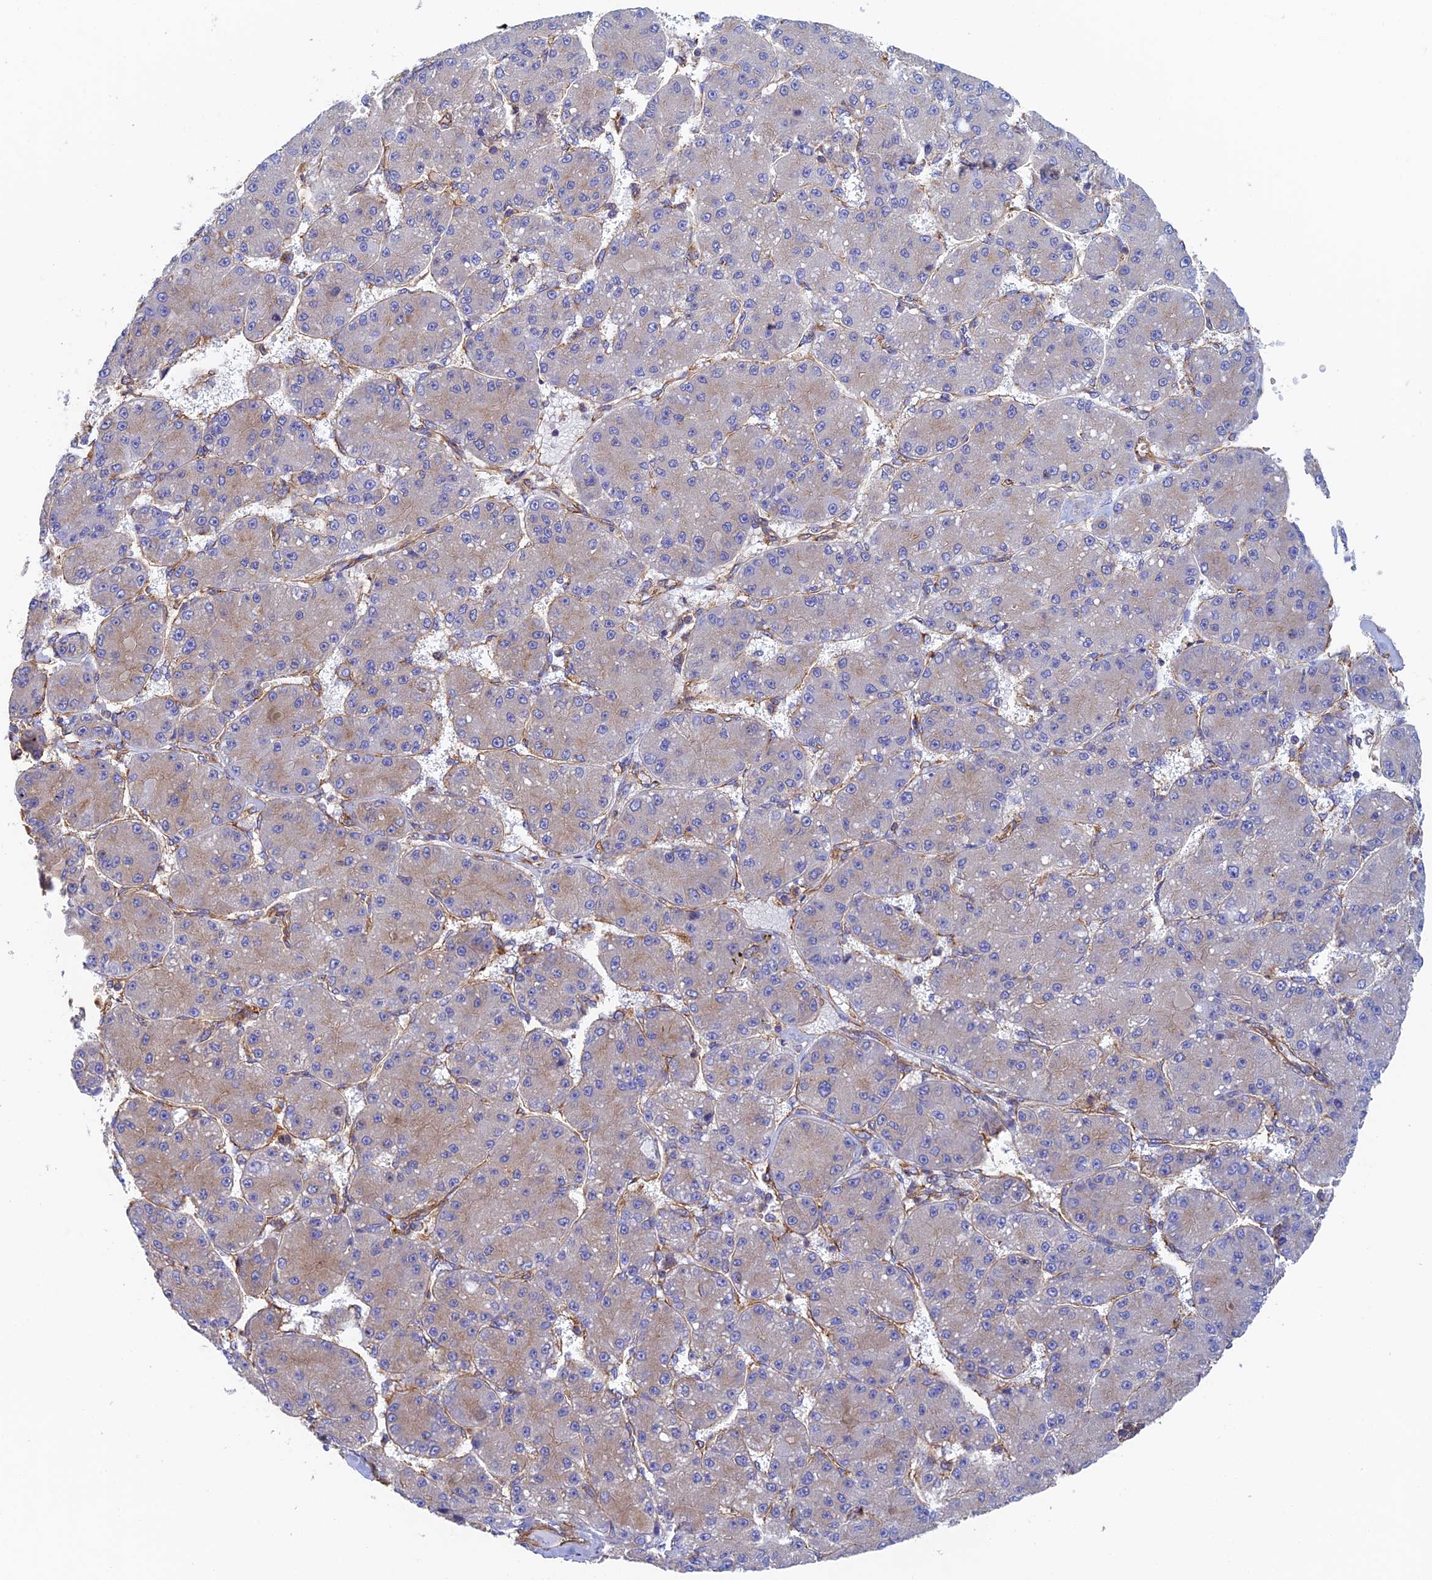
{"staining": {"intensity": "weak", "quantity": "<25%", "location": "cytoplasmic/membranous"}, "tissue": "liver cancer", "cell_type": "Tumor cells", "image_type": "cancer", "snomed": [{"axis": "morphology", "description": "Carcinoma, Hepatocellular, NOS"}, {"axis": "topography", "description": "Liver"}], "caption": "High magnification brightfield microscopy of liver cancer stained with DAB (3,3'-diaminobenzidine) (brown) and counterstained with hematoxylin (blue): tumor cells show no significant positivity.", "gene": "DCTN2", "patient": {"sex": "male", "age": 67}}